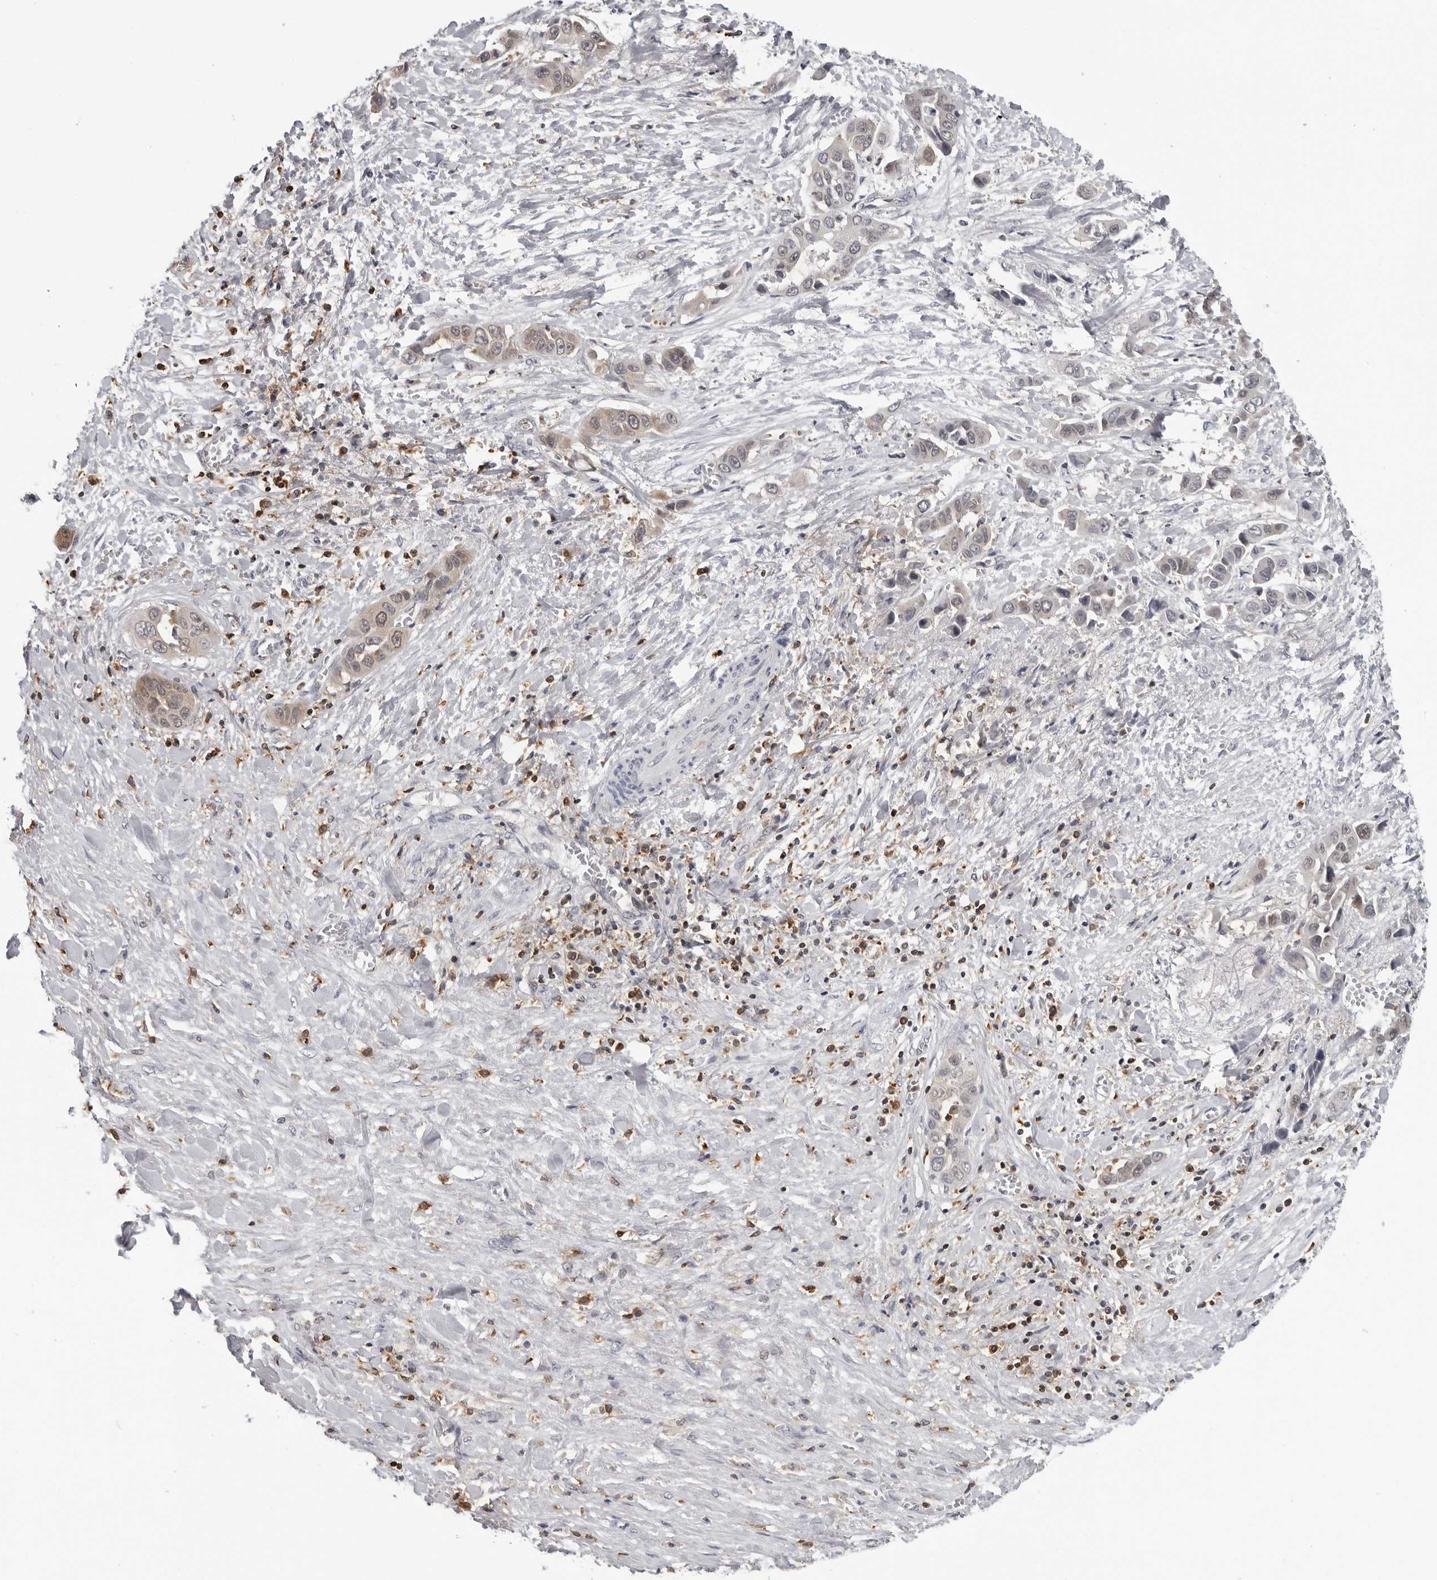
{"staining": {"intensity": "weak", "quantity": "25%-75%", "location": "cytoplasmic/membranous"}, "tissue": "liver cancer", "cell_type": "Tumor cells", "image_type": "cancer", "snomed": [{"axis": "morphology", "description": "Cholangiocarcinoma"}, {"axis": "topography", "description": "Liver"}], "caption": "DAB (3,3'-diaminobenzidine) immunohistochemical staining of human liver cancer (cholangiocarcinoma) reveals weak cytoplasmic/membranous protein expression in approximately 25%-75% of tumor cells.", "gene": "HSPH1", "patient": {"sex": "female", "age": 52}}